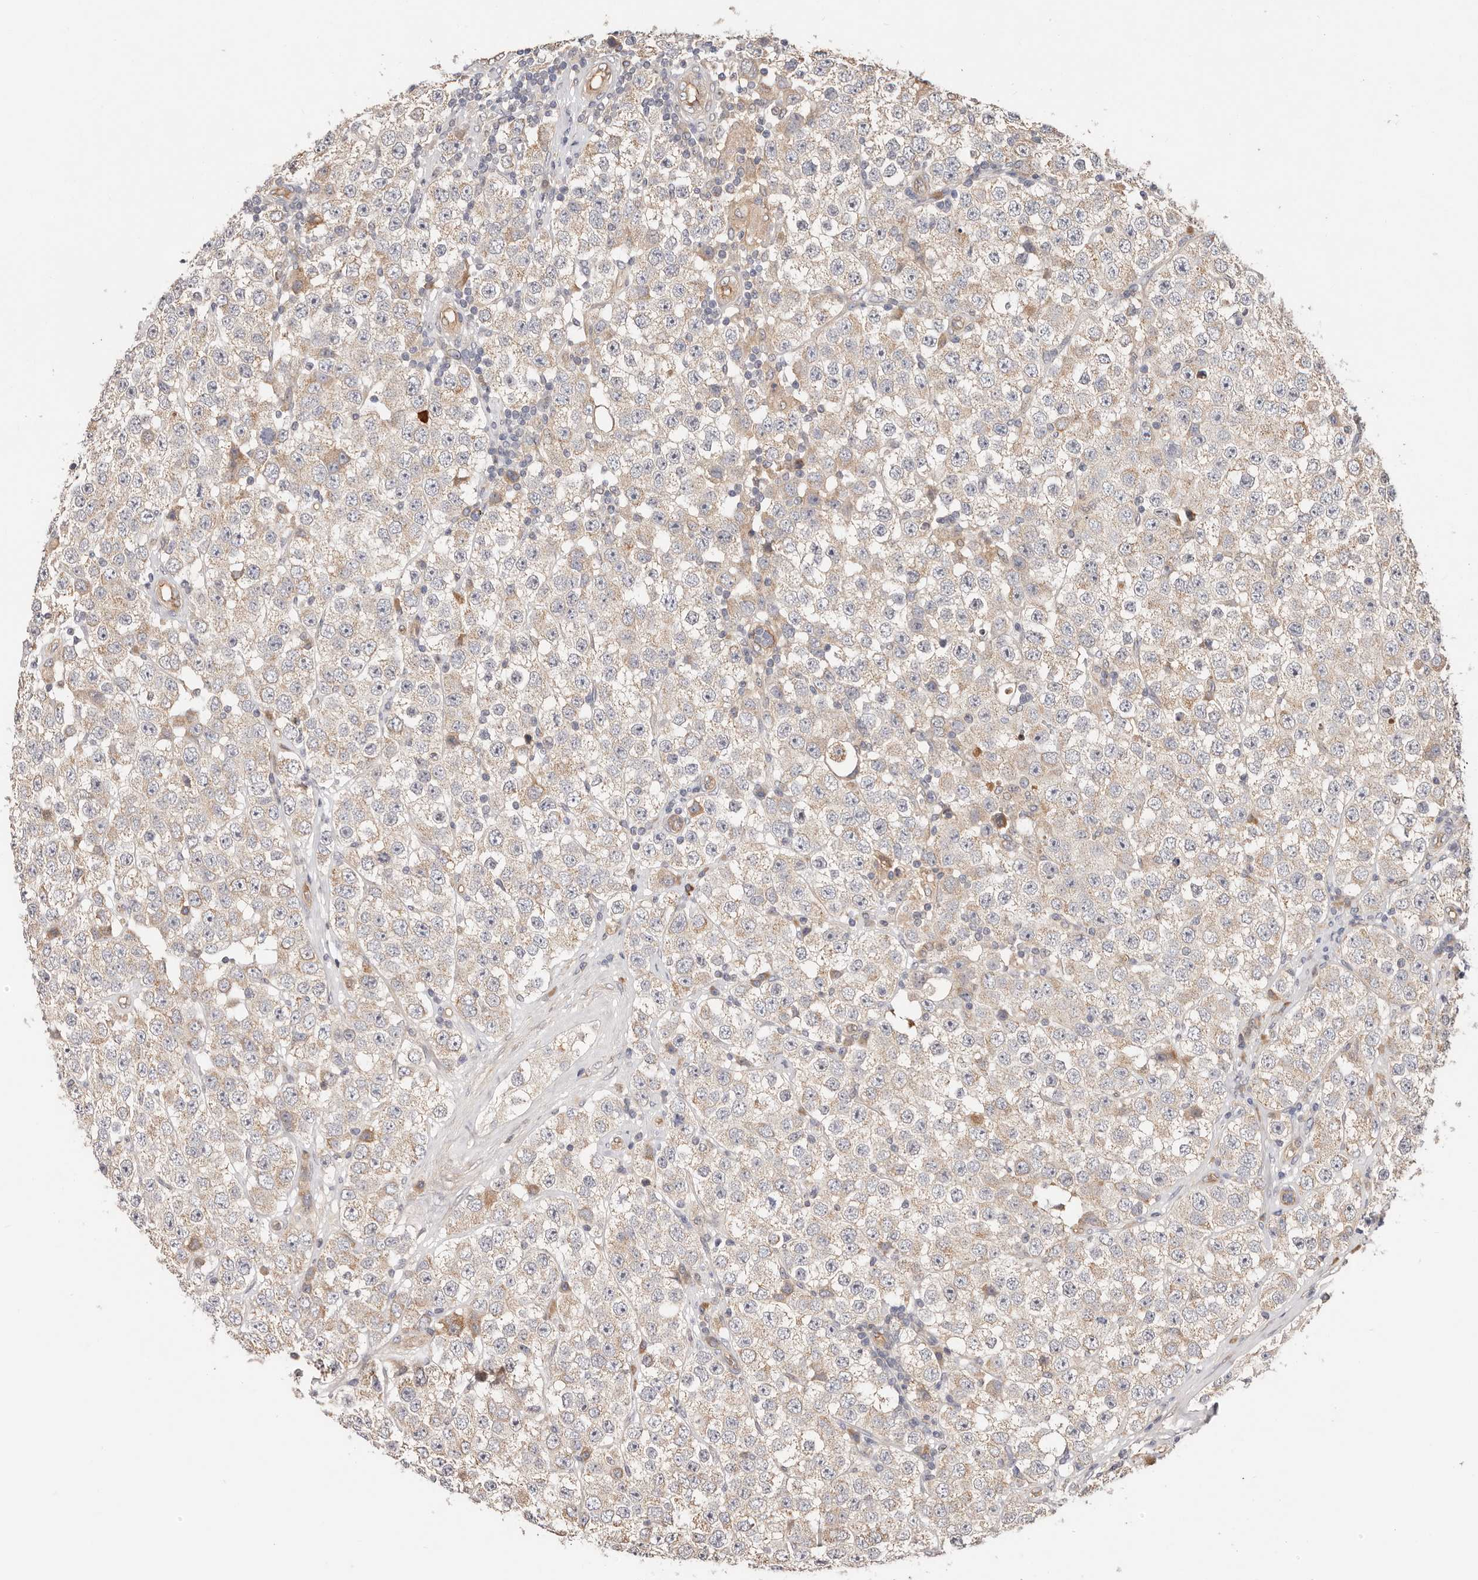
{"staining": {"intensity": "weak", "quantity": "<25%", "location": "cytoplasmic/membranous"}, "tissue": "testis cancer", "cell_type": "Tumor cells", "image_type": "cancer", "snomed": [{"axis": "morphology", "description": "Seminoma, NOS"}, {"axis": "topography", "description": "Testis"}], "caption": "Immunohistochemistry of human testis seminoma exhibits no positivity in tumor cells.", "gene": "MACF1", "patient": {"sex": "male", "age": 28}}